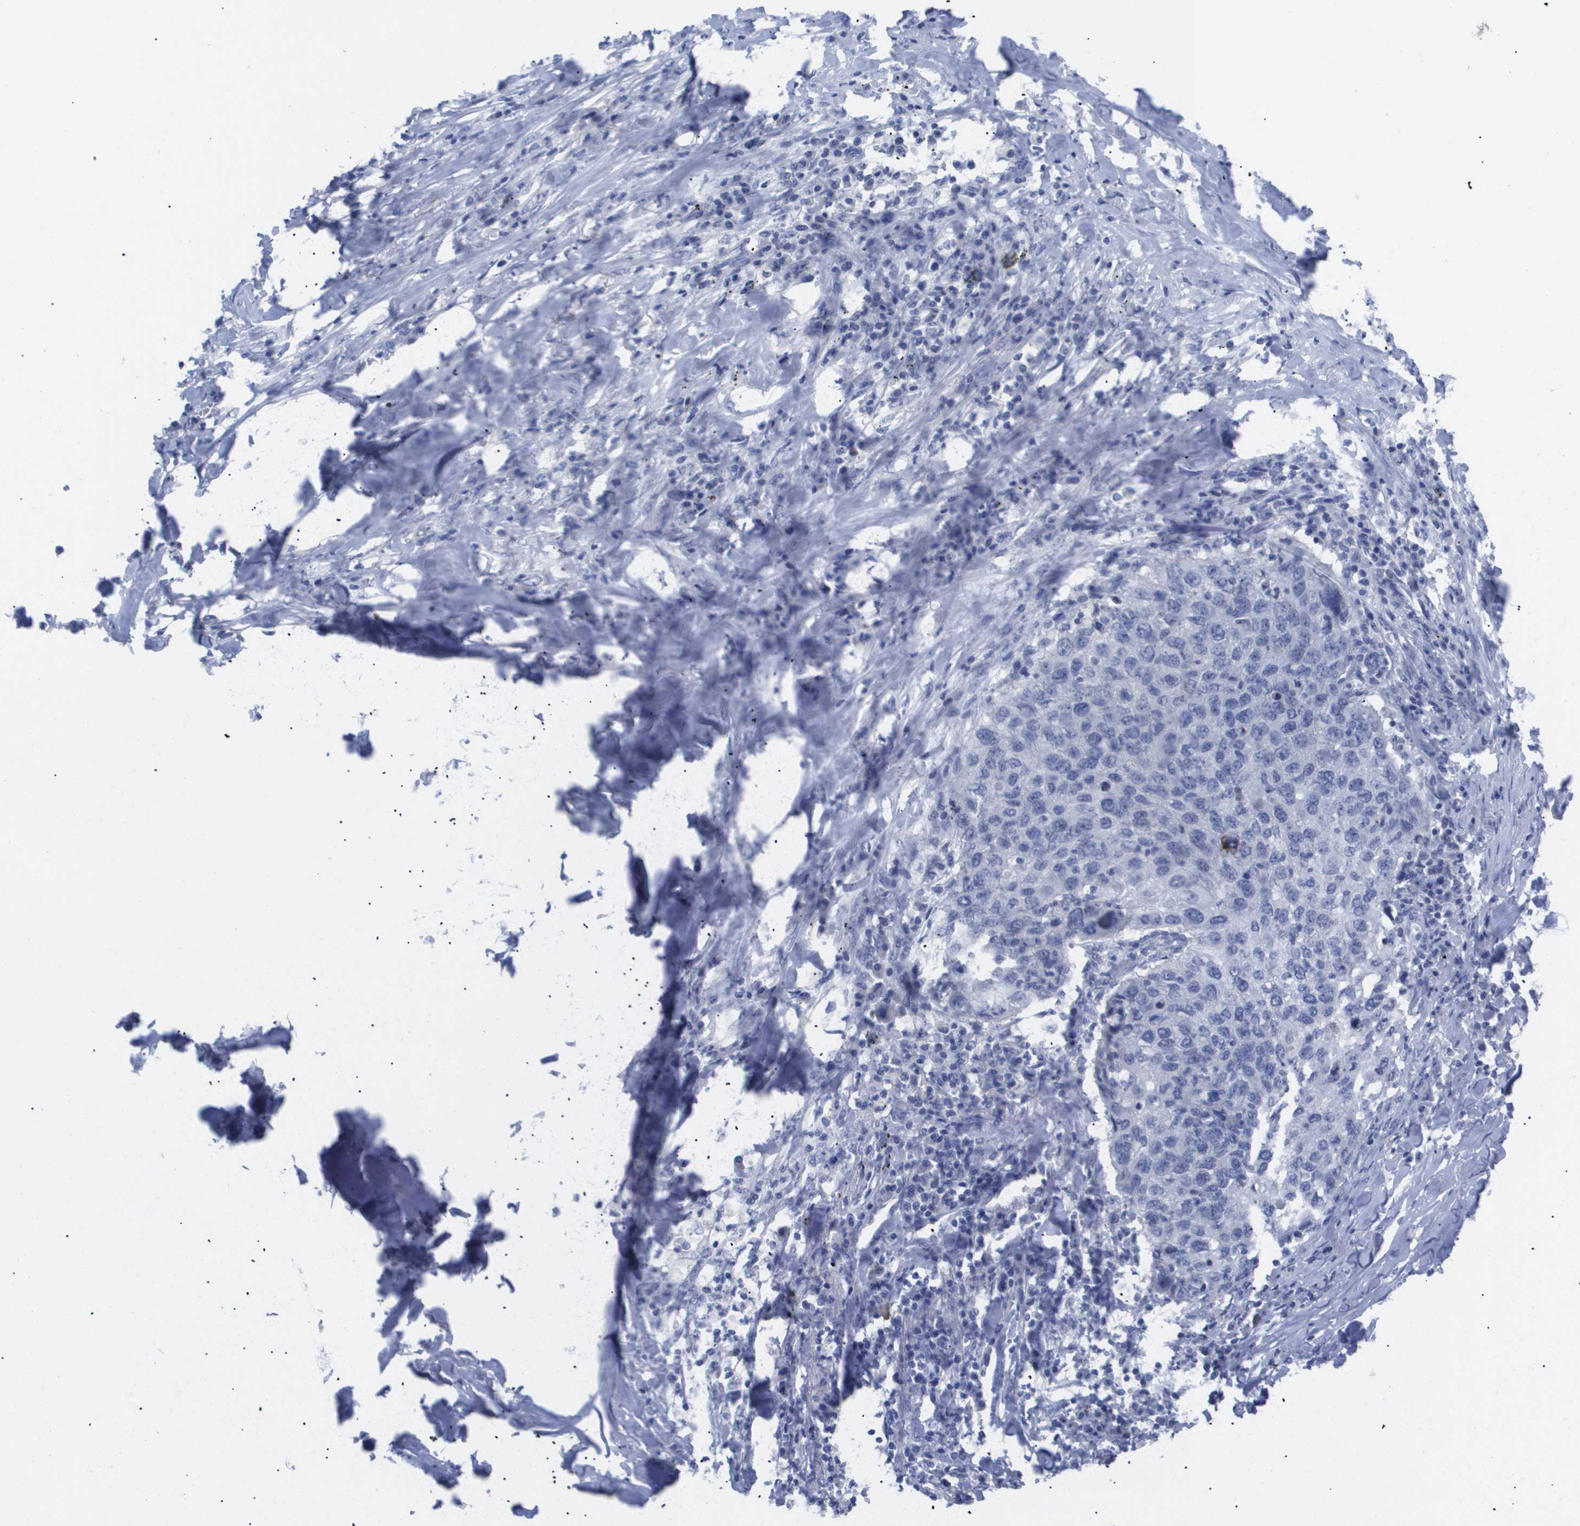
{"staining": {"intensity": "negative", "quantity": "none", "location": "none"}, "tissue": "lung cancer", "cell_type": "Tumor cells", "image_type": "cancer", "snomed": [{"axis": "morphology", "description": "Squamous cell carcinoma, NOS"}, {"axis": "topography", "description": "Lung"}], "caption": "IHC image of neoplastic tissue: human lung squamous cell carcinoma stained with DAB (3,3'-diaminobenzidine) reveals no significant protein staining in tumor cells.", "gene": "CAV3", "patient": {"sex": "female", "age": 63}}